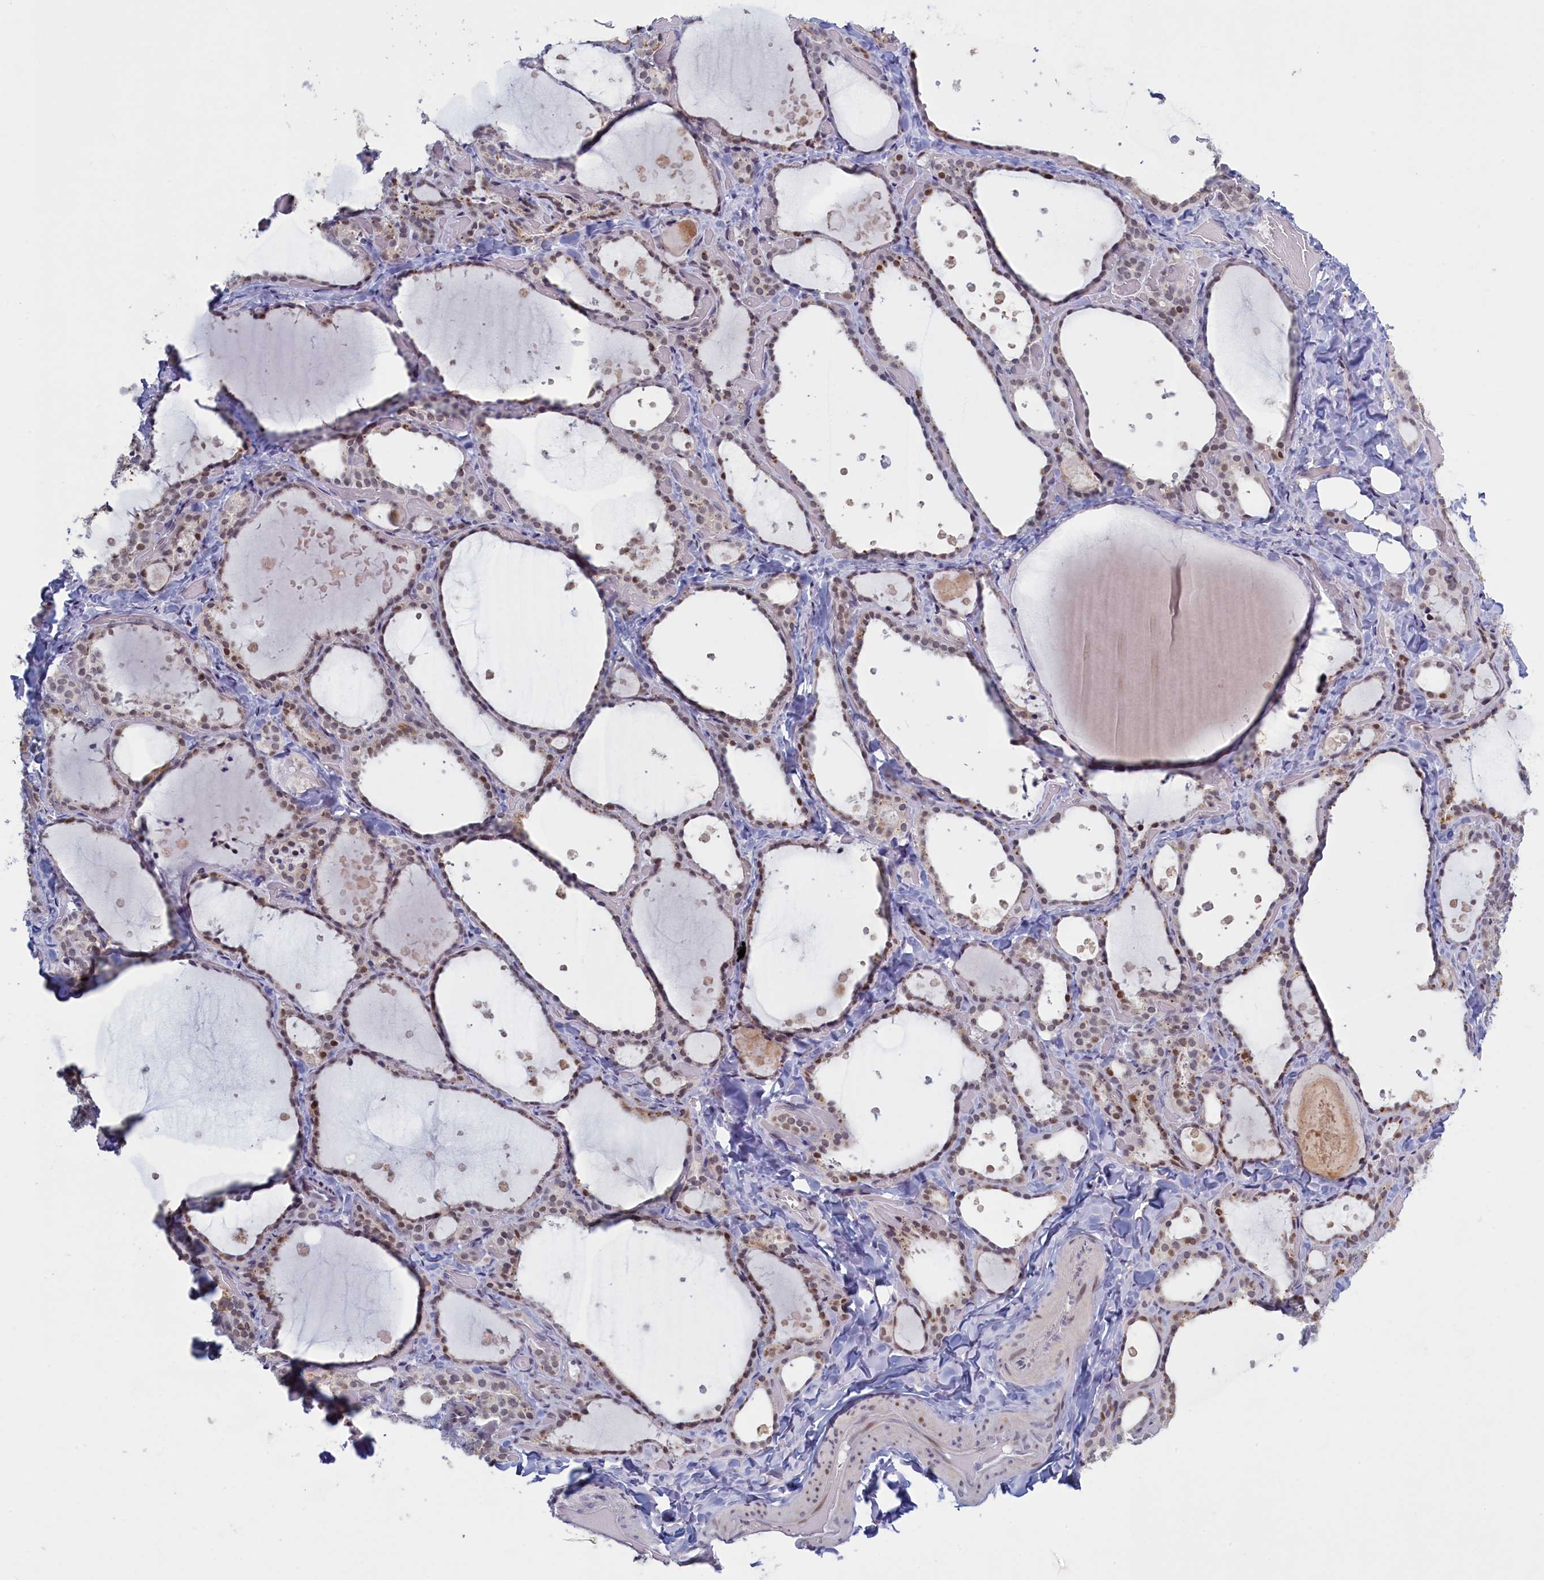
{"staining": {"intensity": "moderate", "quantity": "25%-75%", "location": "nuclear"}, "tissue": "thyroid gland", "cell_type": "Glandular cells", "image_type": "normal", "snomed": [{"axis": "morphology", "description": "Normal tissue, NOS"}, {"axis": "topography", "description": "Thyroid gland"}], "caption": "DAB immunohistochemical staining of normal thyroid gland reveals moderate nuclear protein expression in approximately 25%-75% of glandular cells. The protein is stained brown, and the nuclei are stained in blue (DAB IHC with brightfield microscopy, high magnification).", "gene": "ATF7IP2", "patient": {"sex": "female", "age": 44}}